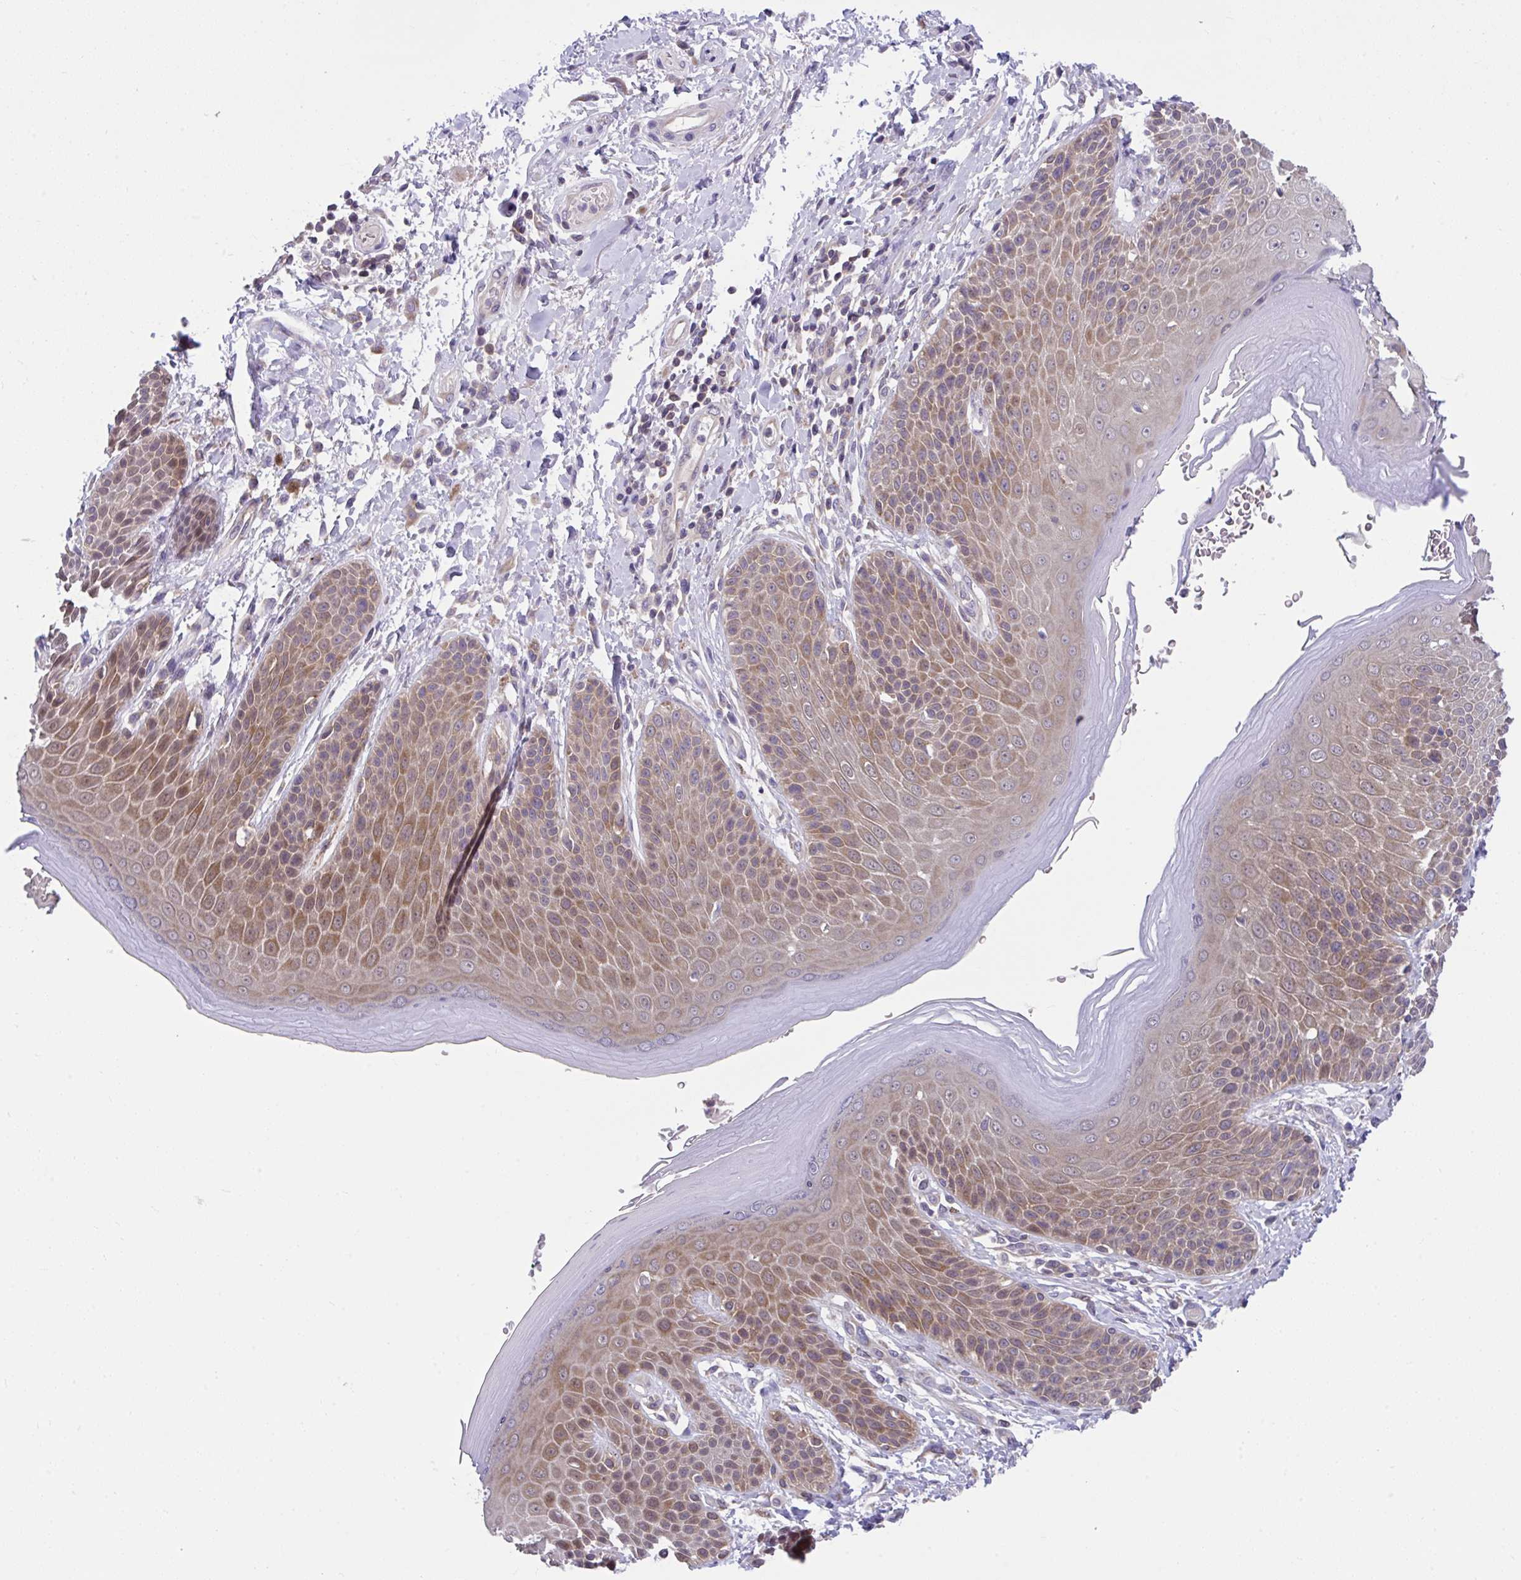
{"staining": {"intensity": "moderate", "quantity": ">75%", "location": "cytoplasmic/membranous"}, "tissue": "skin", "cell_type": "Epidermal cells", "image_type": "normal", "snomed": [{"axis": "morphology", "description": "Normal tissue, NOS"}, {"axis": "topography", "description": "Peripheral nerve tissue"}], "caption": "An IHC micrograph of unremarkable tissue is shown. Protein staining in brown shows moderate cytoplasmic/membranous positivity in skin within epidermal cells.", "gene": "PCDHB7", "patient": {"sex": "male", "age": 51}}